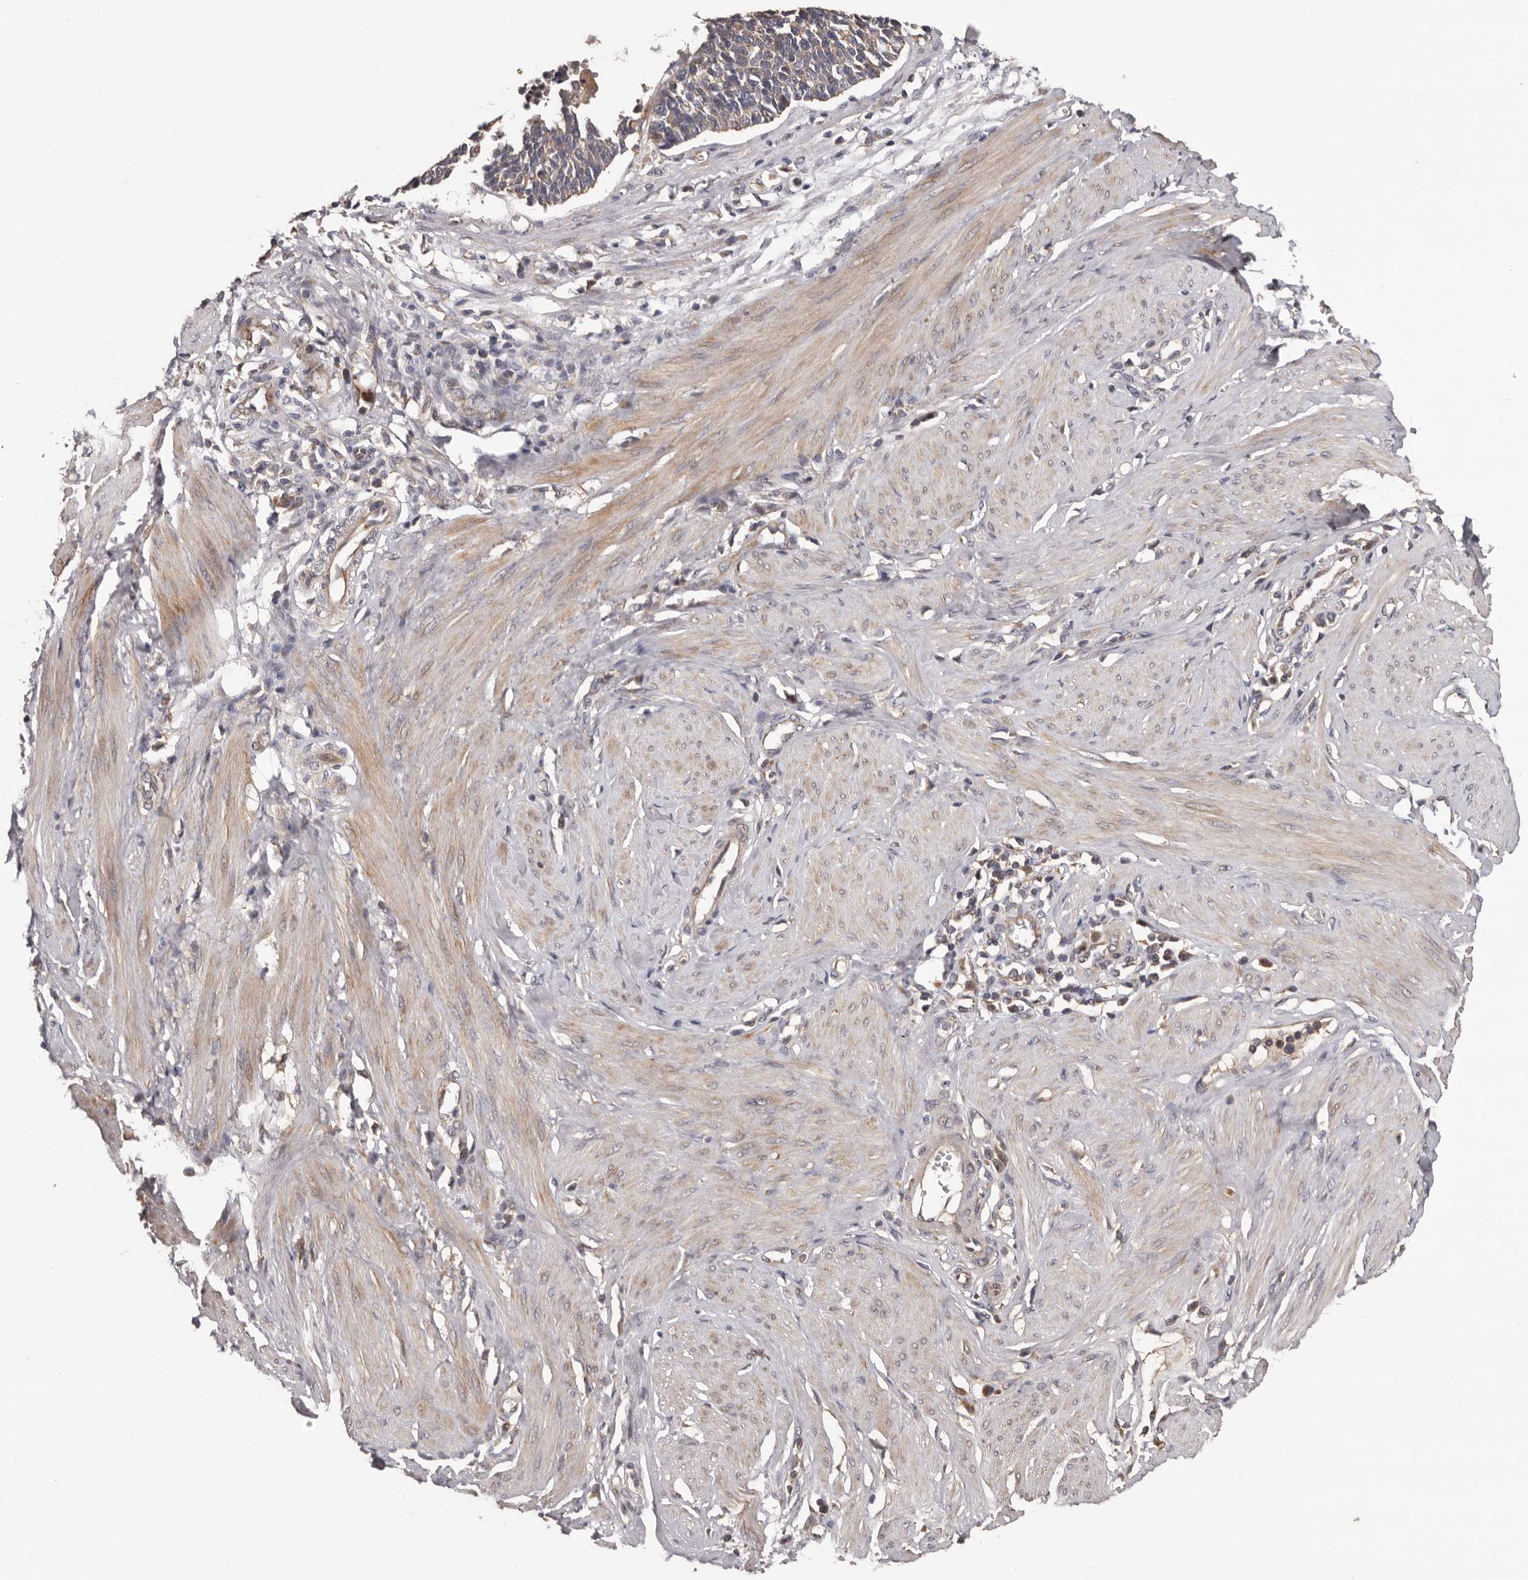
{"staining": {"intensity": "weak", "quantity": "<25%", "location": "cytoplasmic/membranous"}, "tissue": "cervical cancer", "cell_type": "Tumor cells", "image_type": "cancer", "snomed": [{"axis": "morphology", "description": "Normal tissue, NOS"}, {"axis": "morphology", "description": "Squamous cell carcinoma, NOS"}, {"axis": "topography", "description": "Cervix"}], "caption": "Cervical squamous cell carcinoma stained for a protein using immunohistochemistry displays no staining tumor cells.", "gene": "PRKD1", "patient": {"sex": "female", "age": 35}}